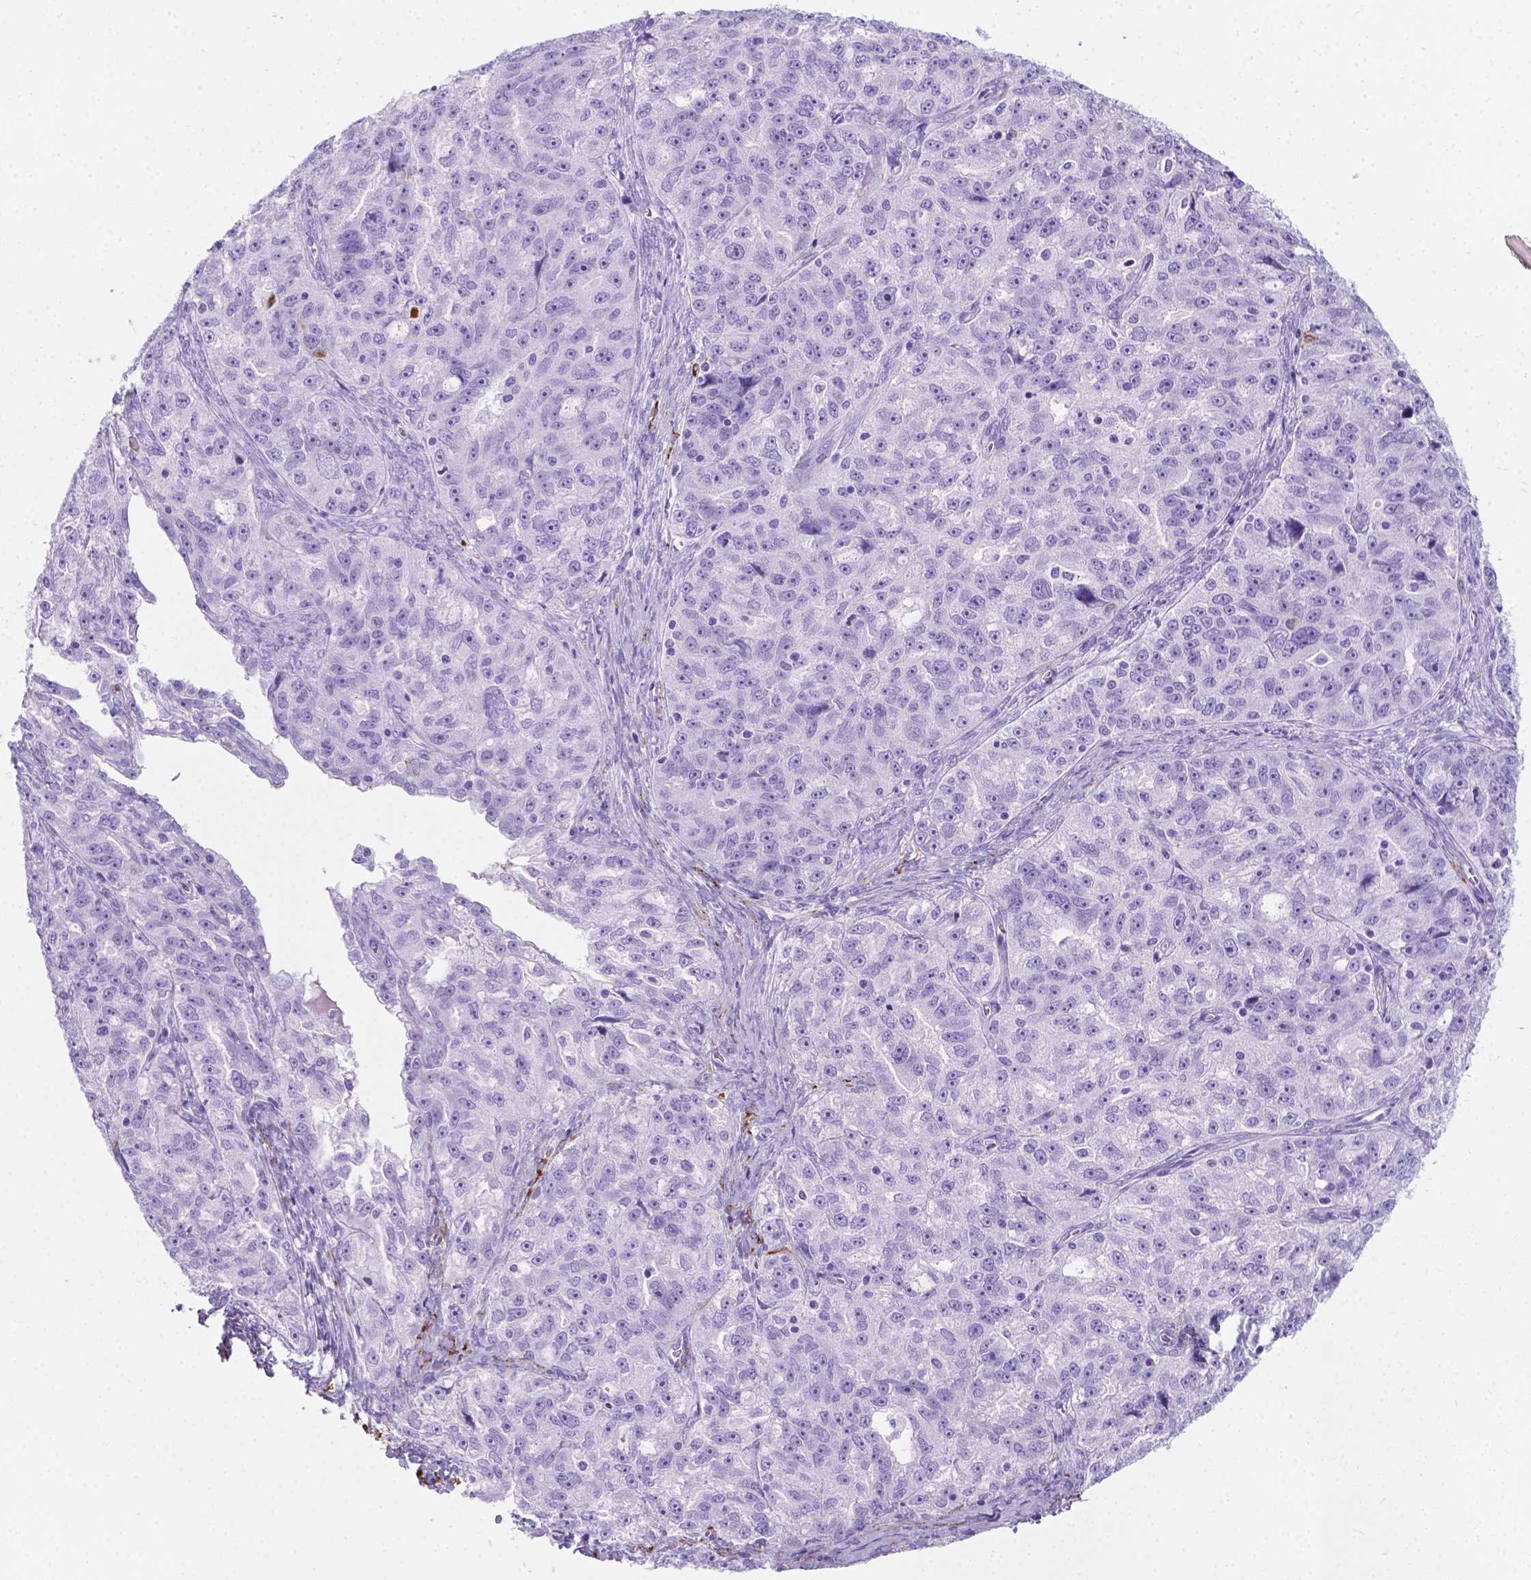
{"staining": {"intensity": "negative", "quantity": "none", "location": "none"}, "tissue": "ovarian cancer", "cell_type": "Tumor cells", "image_type": "cancer", "snomed": [{"axis": "morphology", "description": "Cystadenocarcinoma, serous, NOS"}, {"axis": "topography", "description": "Ovary"}], "caption": "A high-resolution image shows immunohistochemistry (IHC) staining of ovarian cancer, which displays no significant expression in tumor cells.", "gene": "MACF1", "patient": {"sex": "female", "age": 51}}